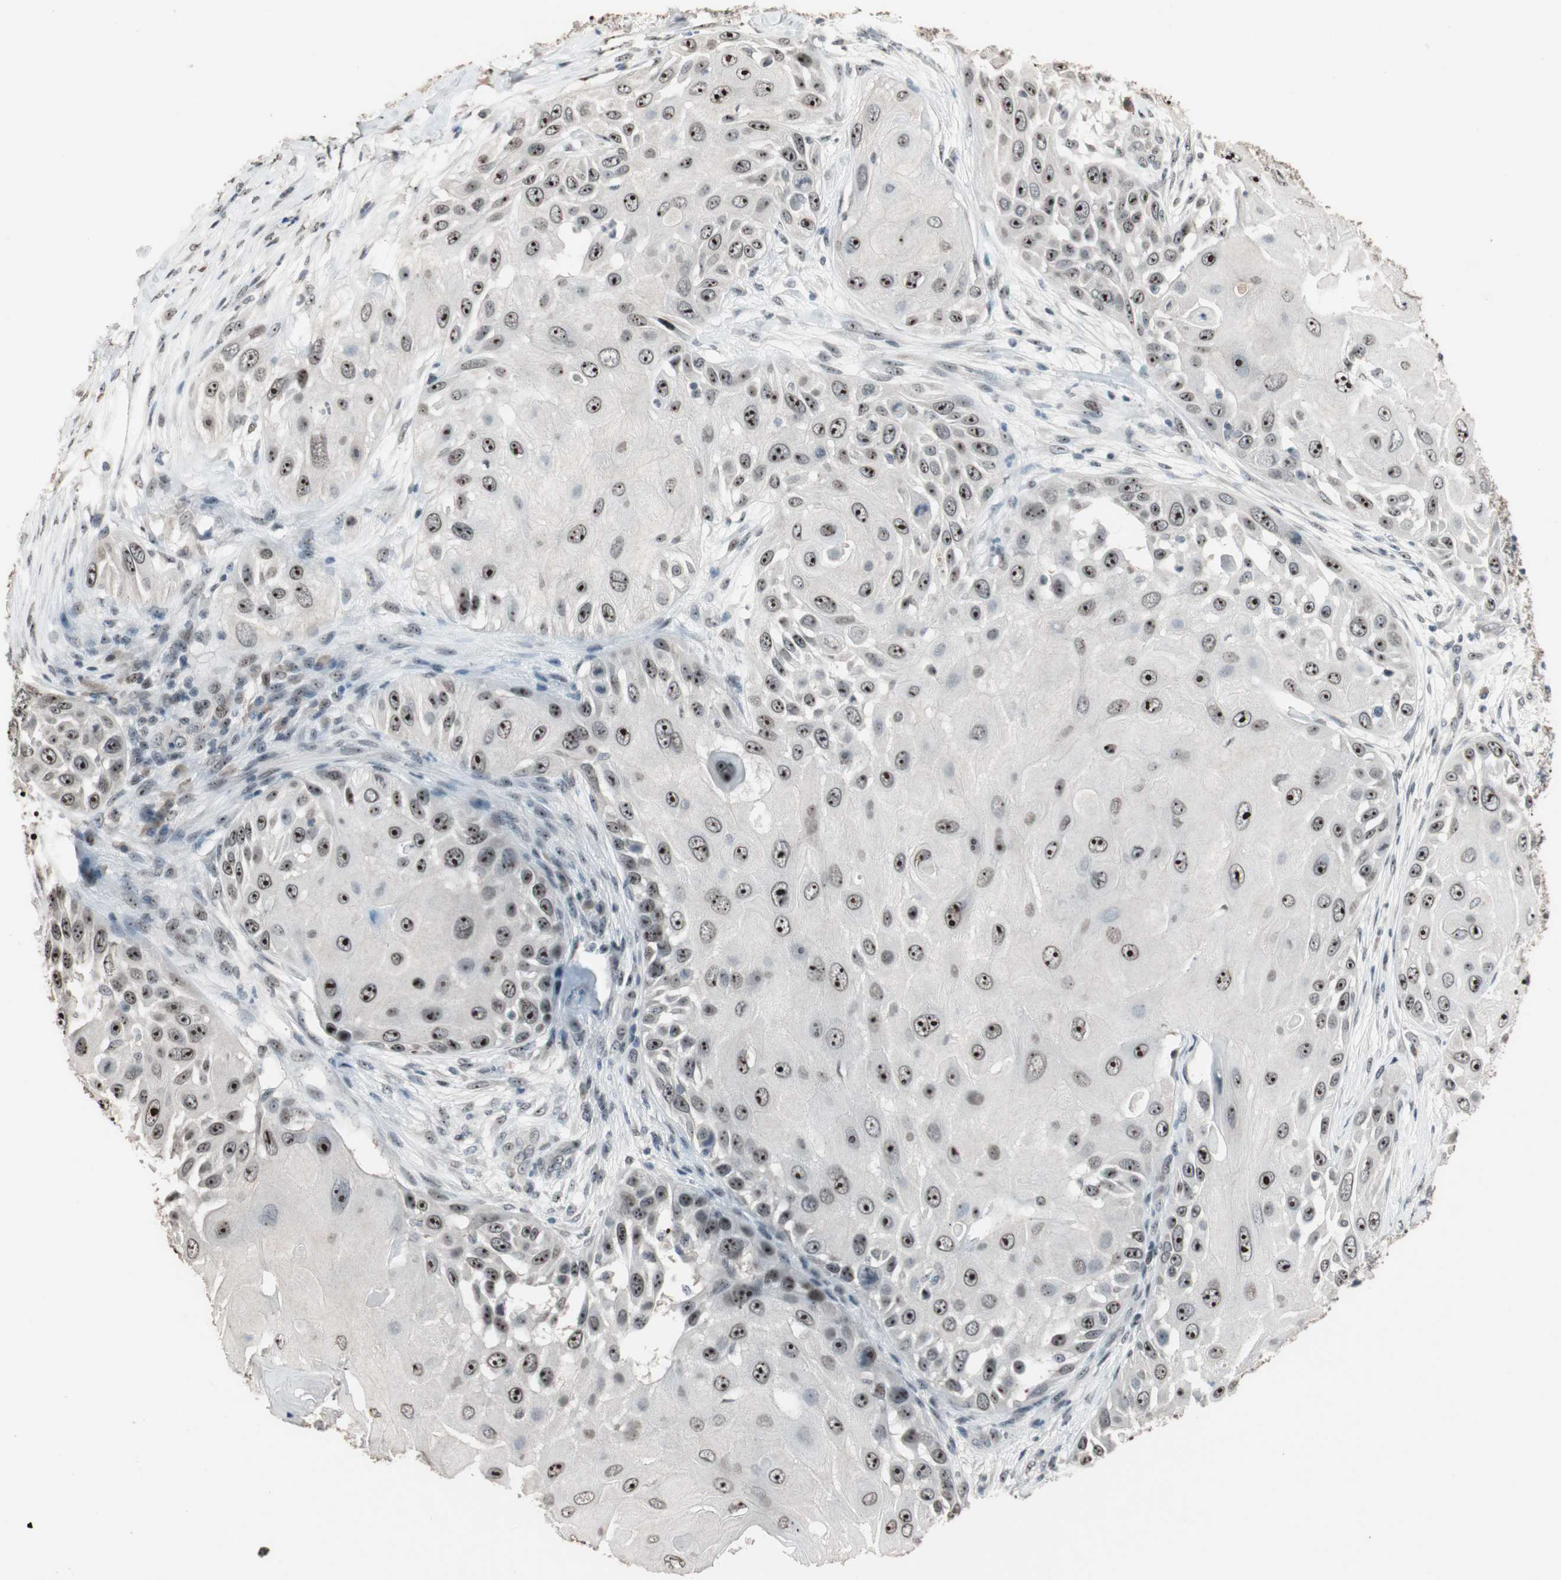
{"staining": {"intensity": "strong", "quantity": ">75%", "location": "nuclear"}, "tissue": "skin cancer", "cell_type": "Tumor cells", "image_type": "cancer", "snomed": [{"axis": "morphology", "description": "Squamous cell carcinoma, NOS"}, {"axis": "topography", "description": "Skin"}], "caption": "This micrograph displays immunohistochemistry staining of skin cancer, with high strong nuclear staining in approximately >75% of tumor cells.", "gene": "ETV4", "patient": {"sex": "female", "age": 44}}